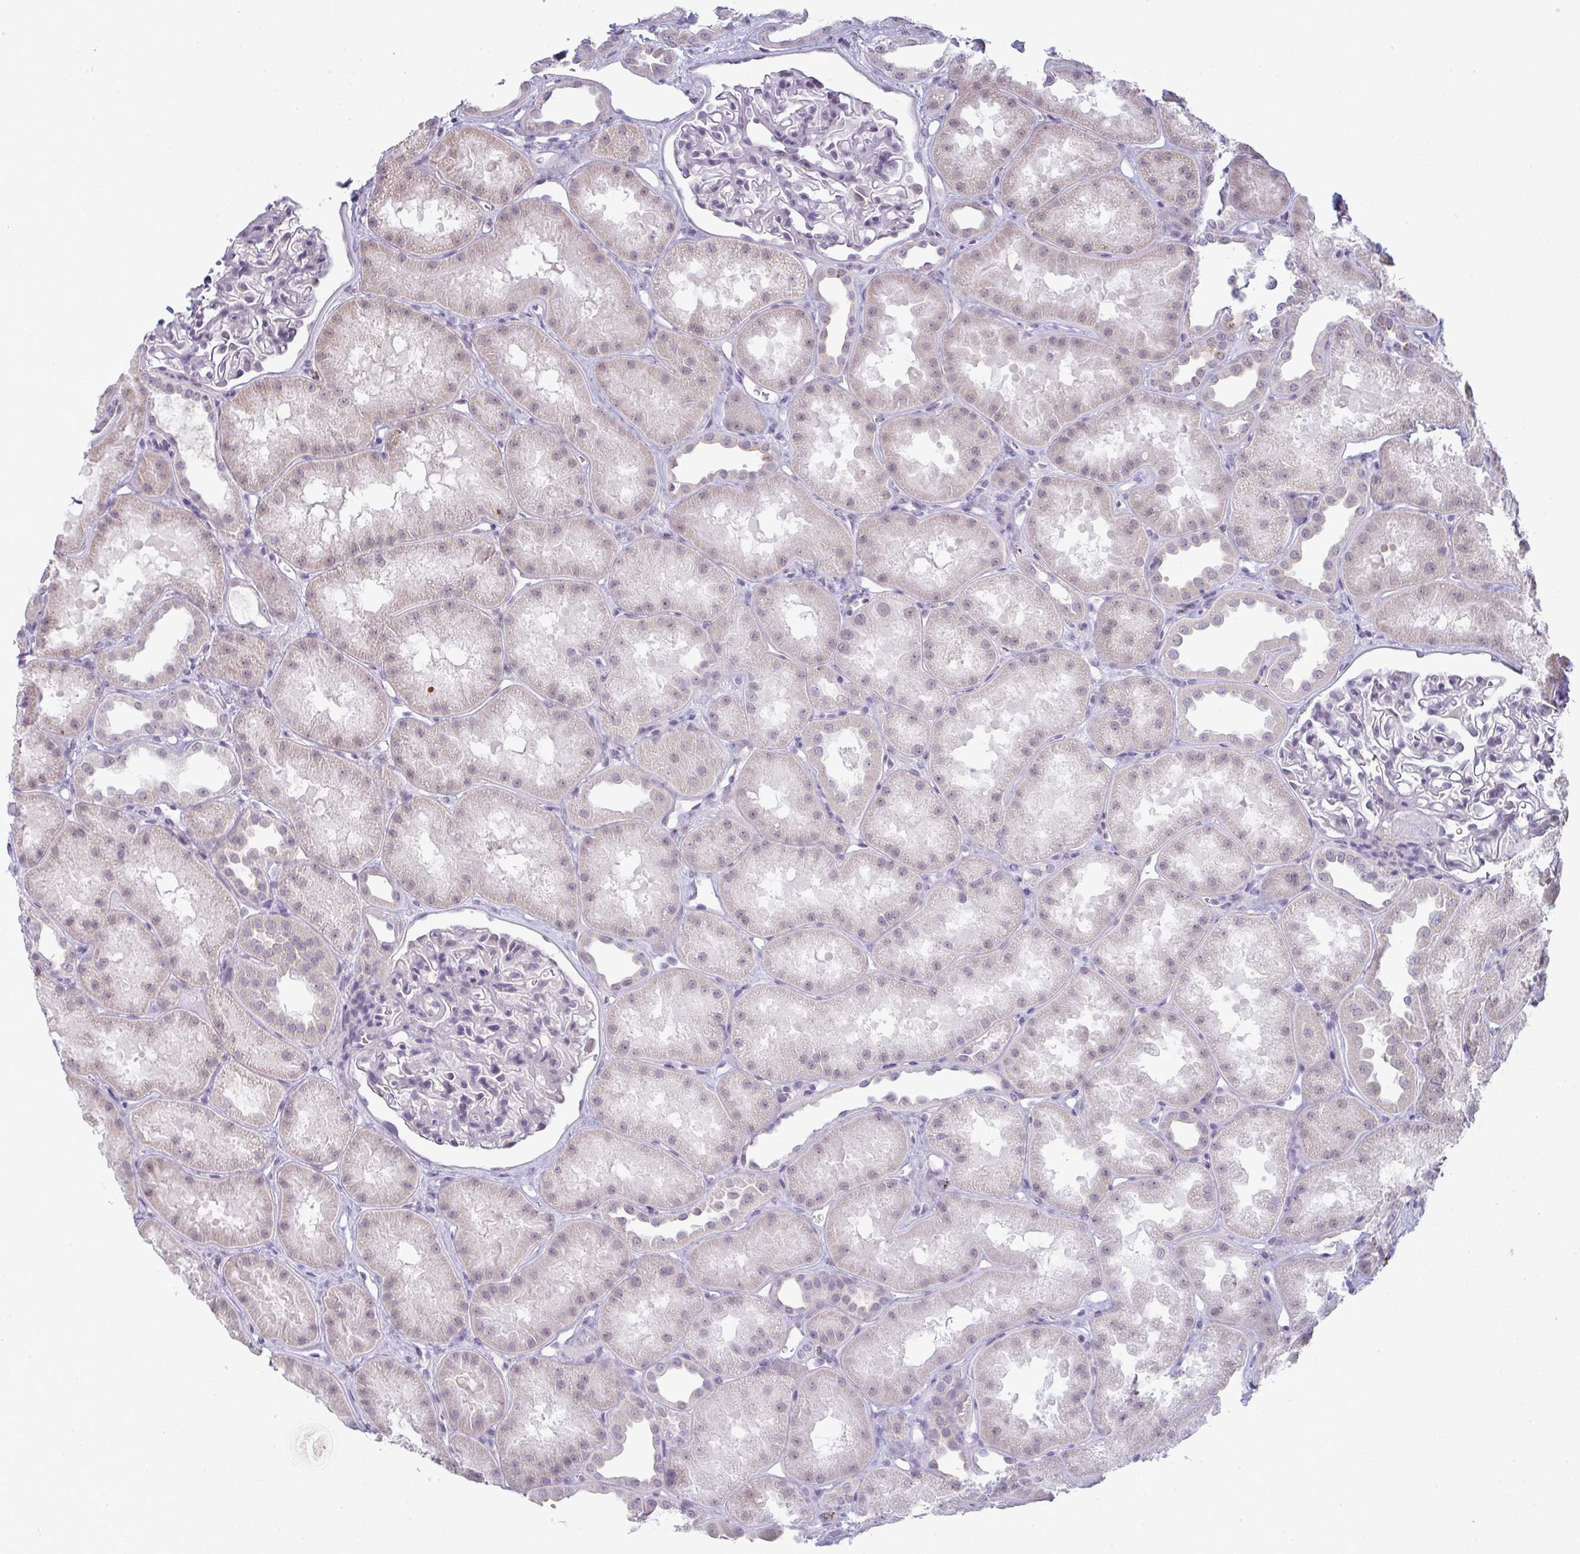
{"staining": {"intensity": "negative", "quantity": "none", "location": "none"}, "tissue": "kidney", "cell_type": "Cells in glomeruli", "image_type": "normal", "snomed": [{"axis": "morphology", "description": "Normal tissue, NOS"}, {"axis": "topography", "description": "Kidney"}], "caption": "The photomicrograph exhibits no significant expression in cells in glomeruli of kidney. The staining is performed using DAB brown chromogen with nuclei counter-stained in using hematoxylin.", "gene": "TEX33", "patient": {"sex": "male", "age": 61}}